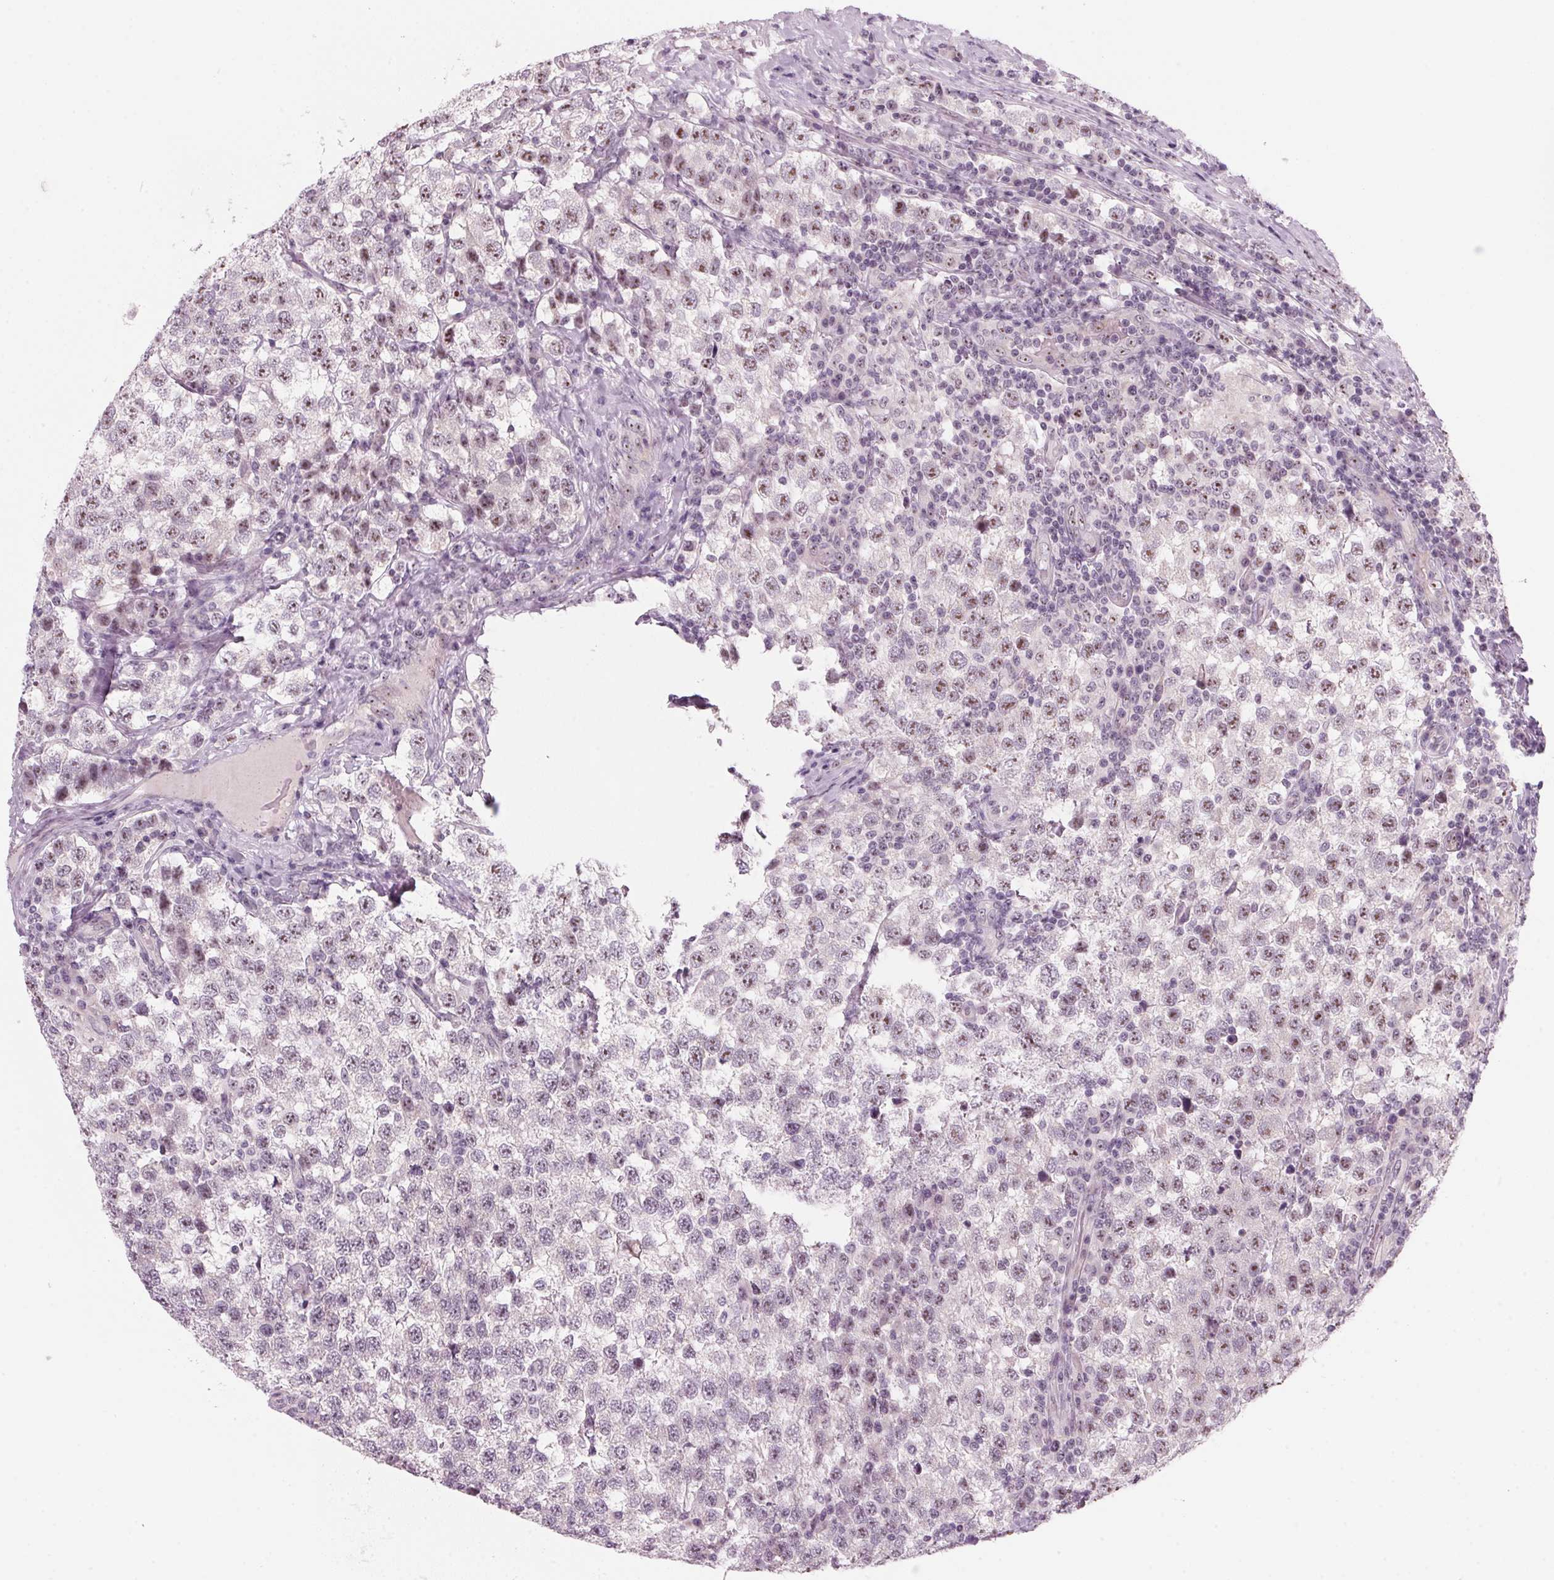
{"staining": {"intensity": "moderate", "quantity": ">75%", "location": "nuclear"}, "tissue": "testis cancer", "cell_type": "Tumor cells", "image_type": "cancer", "snomed": [{"axis": "morphology", "description": "Seminoma, NOS"}, {"axis": "topography", "description": "Testis"}], "caption": "Protein expression analysis of human testis cancer reveals moderate nuclear expression in about >75% of tumor cells.", "gene": "DNTTIP2", "patient": {"sex": "male", "age": 34}}